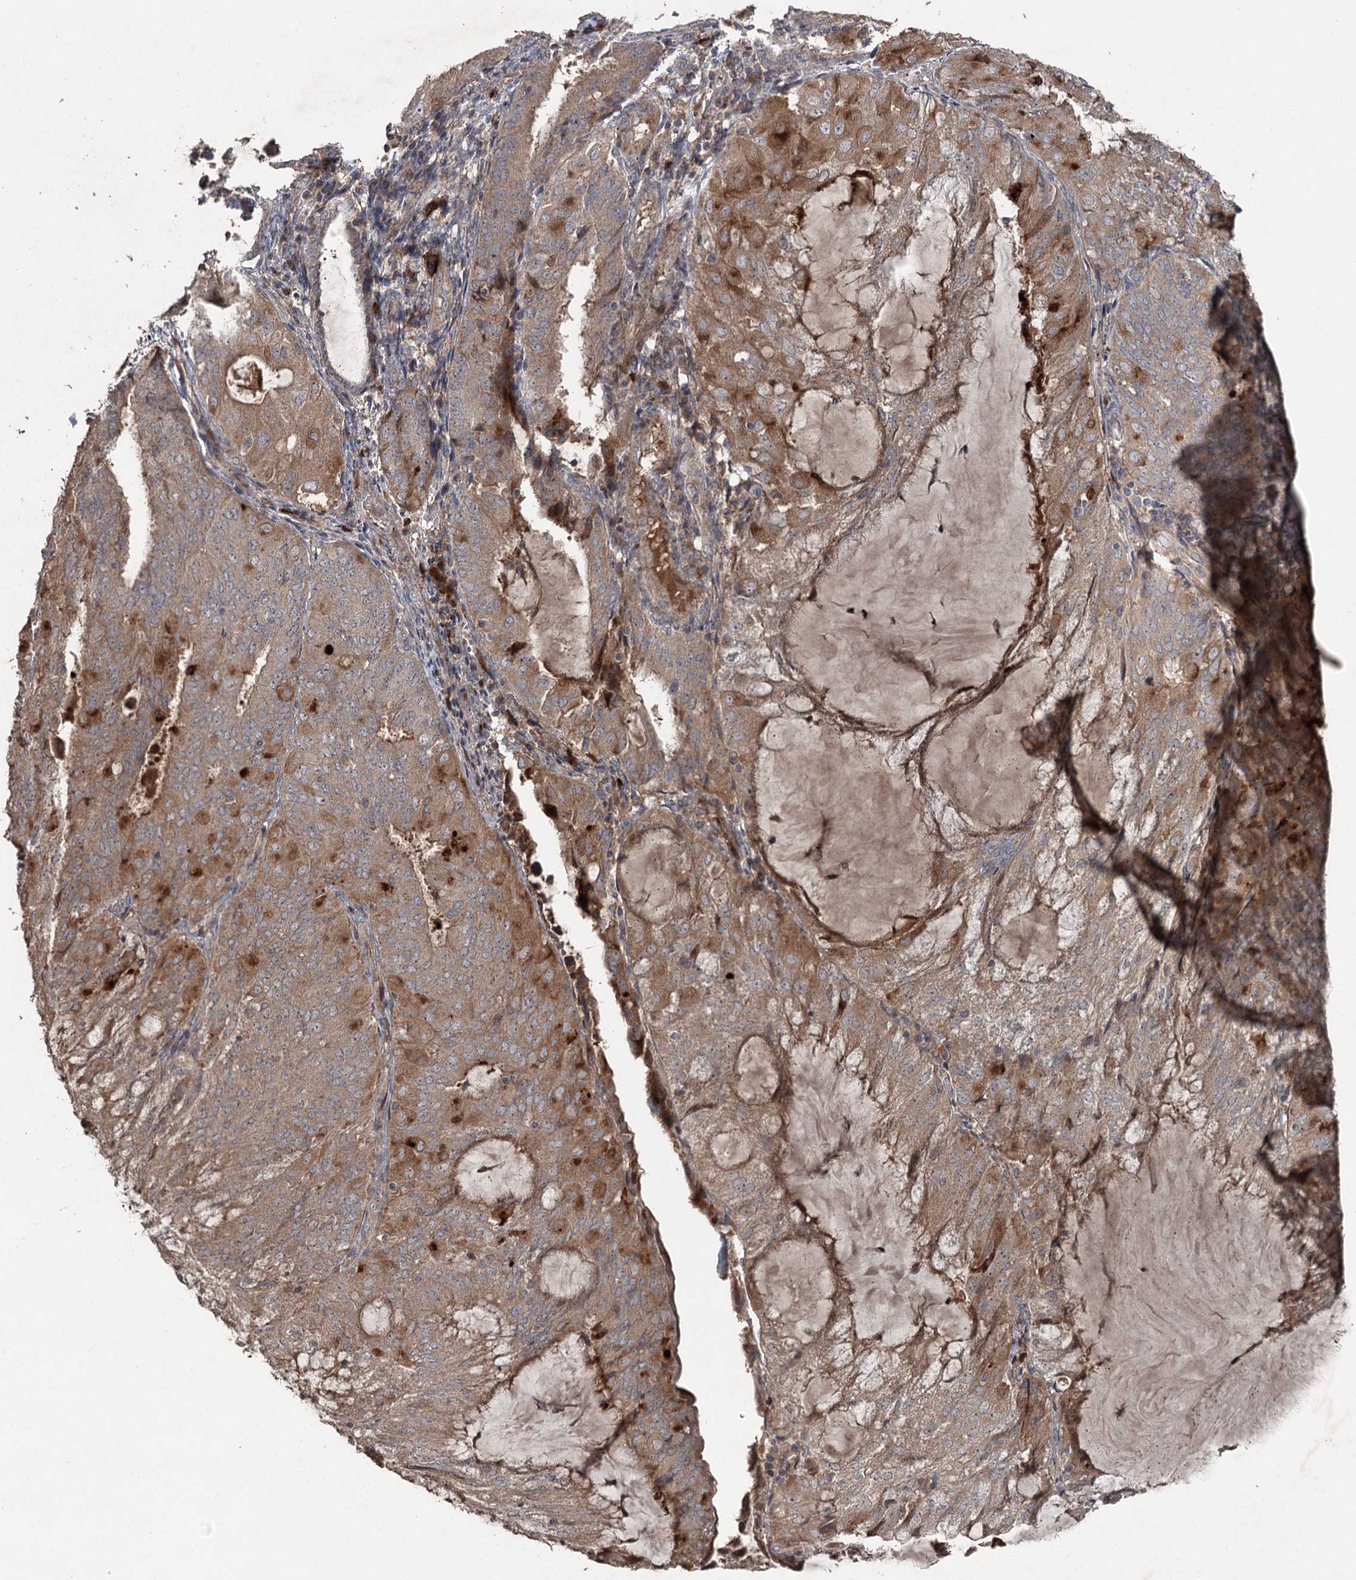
{"staining": {"intensity": "moderate", "quantity": ">75%", "location": "cytoplasmic/membranous"}, "tissue": "endometrial cancer", "cell_type": "Tumor cells", "image_type": "cancer", "snomed": [{"axis": "morphology", "description": "Adenocarcinoma, NOS"}, {"axis": "topography", "description": "Endometrium"}], "caption": "Immunohistochemical staining of human endometrial cancer (adenocarcinoma) displays moderate cytoplasmic/membranous protein expression in approximately >75% of tumor cells. (DAB (3,3'-diaminobenzidine) = brown stain, brightfield microscopy at high magnification).", "gene": "MAPK8IP2", "patient": {"sex": "female", "age": 81}}